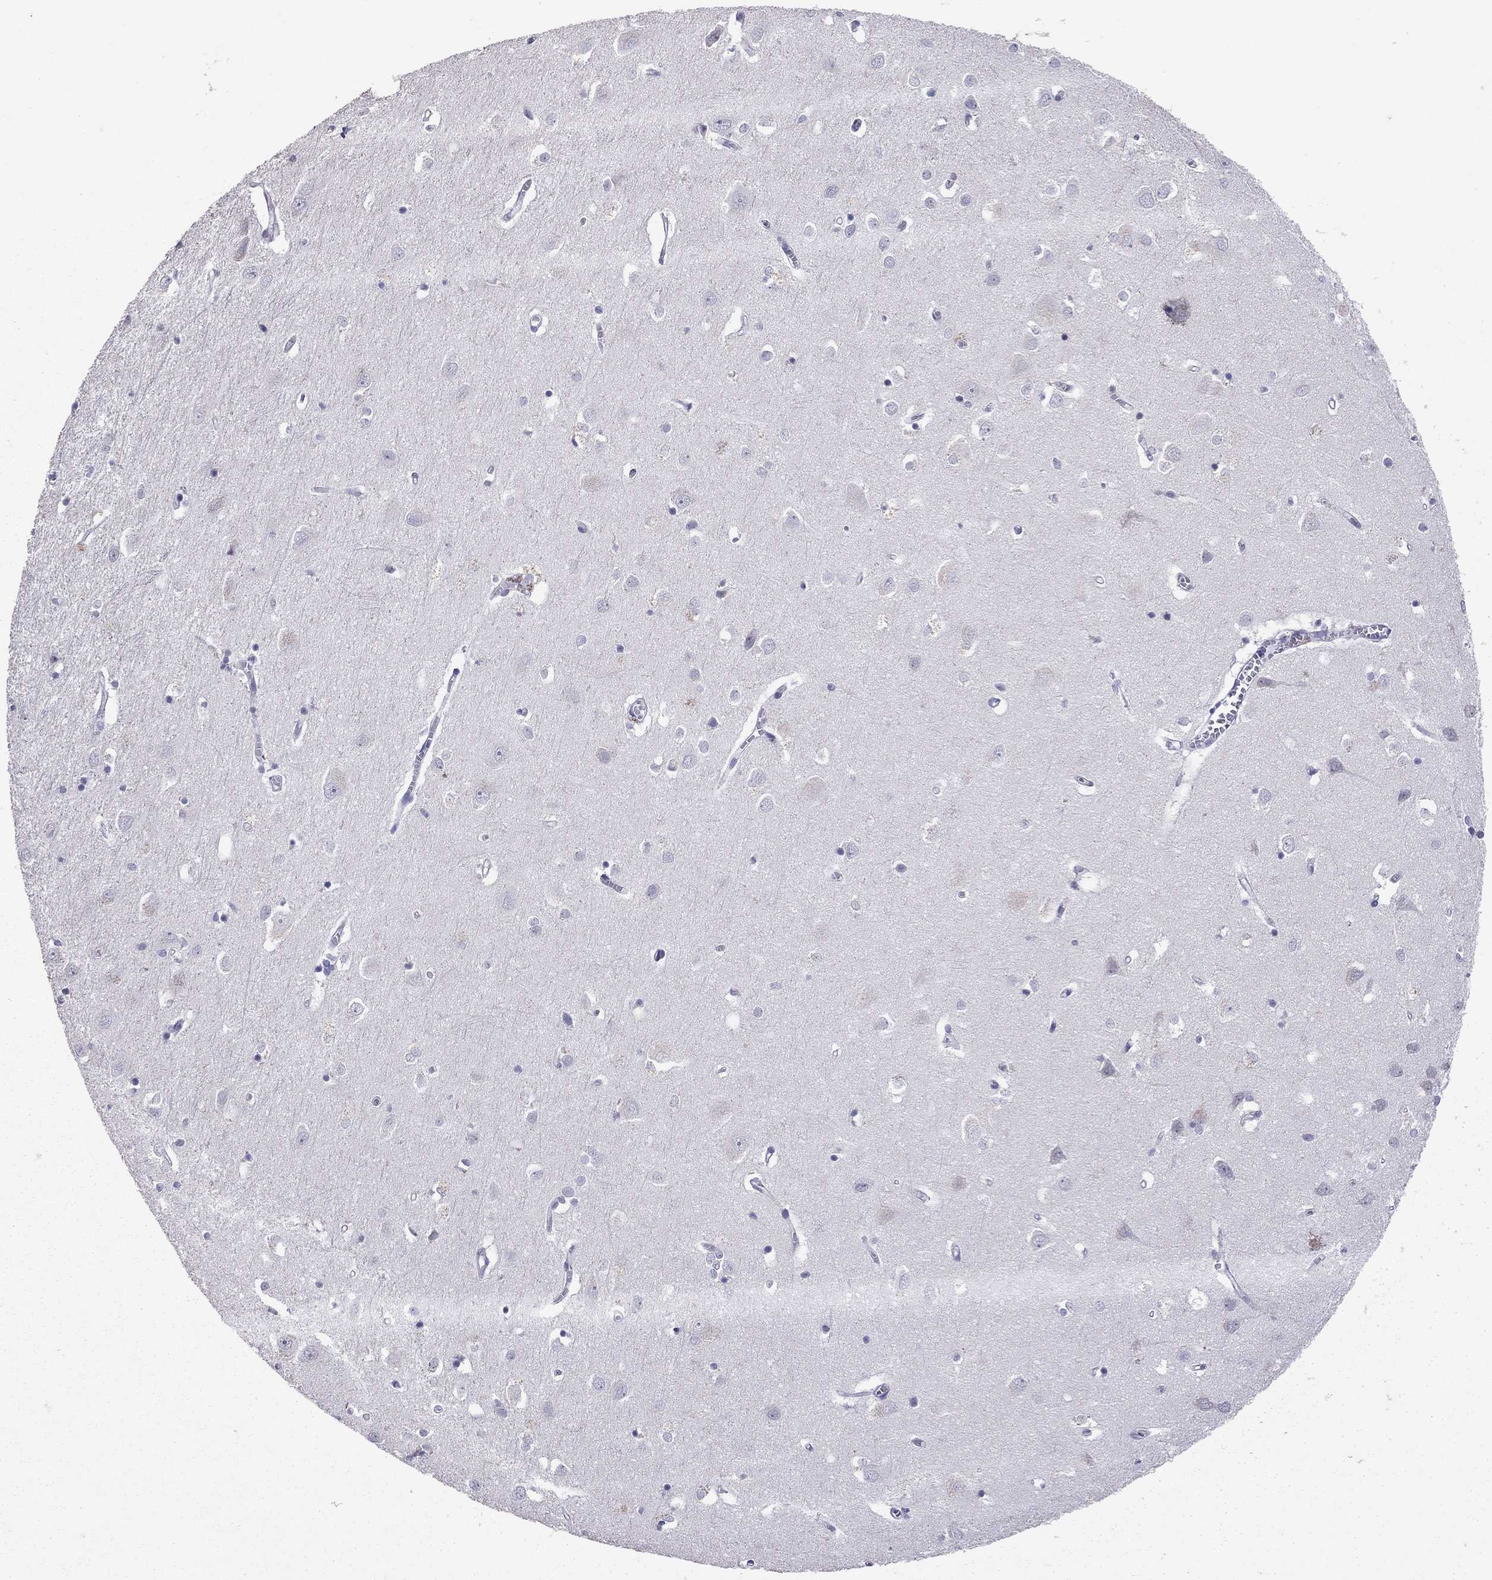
{"staining": {"intensity": "negative", "quantity": "none", "location": "none"}, "tissue": "cerebral cortex", "cell_type": "Endothelial cells", "image_type": "normal", "snomed": [{"axis": "morphology", "description": "Normal tissue, NOS"}, {"axis": "topography", "description": "Cerebral cortex"}], "caption": "Immunohistochemical staining of normal human cerebral cortex demonstrates no significant expression in endothelial cells. (DAB (3,3'-diaminobenzidine) immunohistochemistry visualized using brightfield microscopy, high magnification).", "gene": "SERPINA3", "patient": {"sex": "male", "age": 70}}